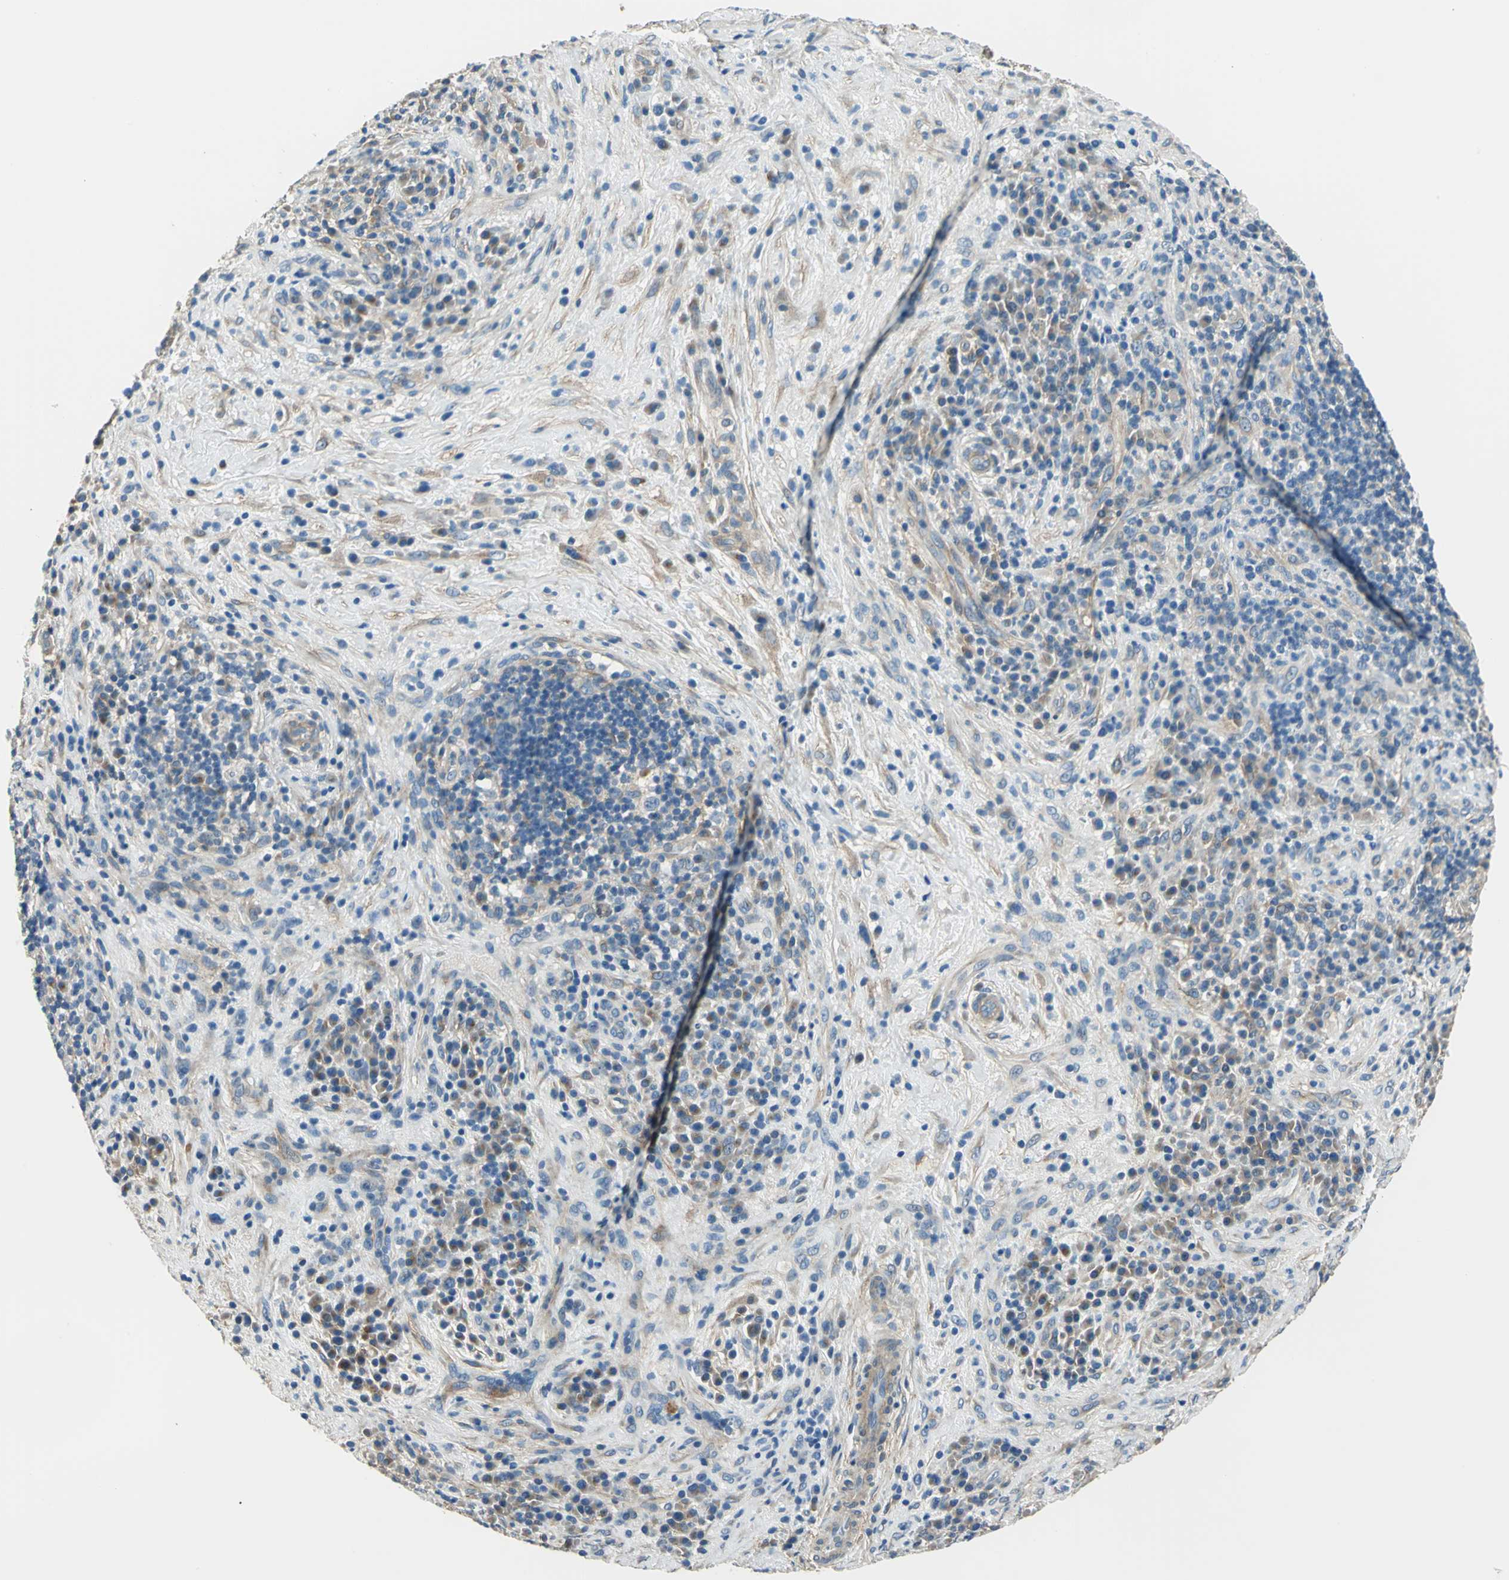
{"staining": {"intensity": "negative", "quantity": "none", "location": "none"}, "tissue": "lymphoma", "cell_type": "Tumor cells", "image_type": "cancer", "snomed": [{"axis": "morphology", "description": "Hodgkin's disease, NOS"}, {"axis": "topography", "description": "Lymph node"}], "caption": "This is an immunohistochemistry (IHC) photomicrograph of Hodgkin's disease. There is no expression in tumor cells.", "gene": "CDC42EP1", "patient": {"sex": "female", "age": 25}}